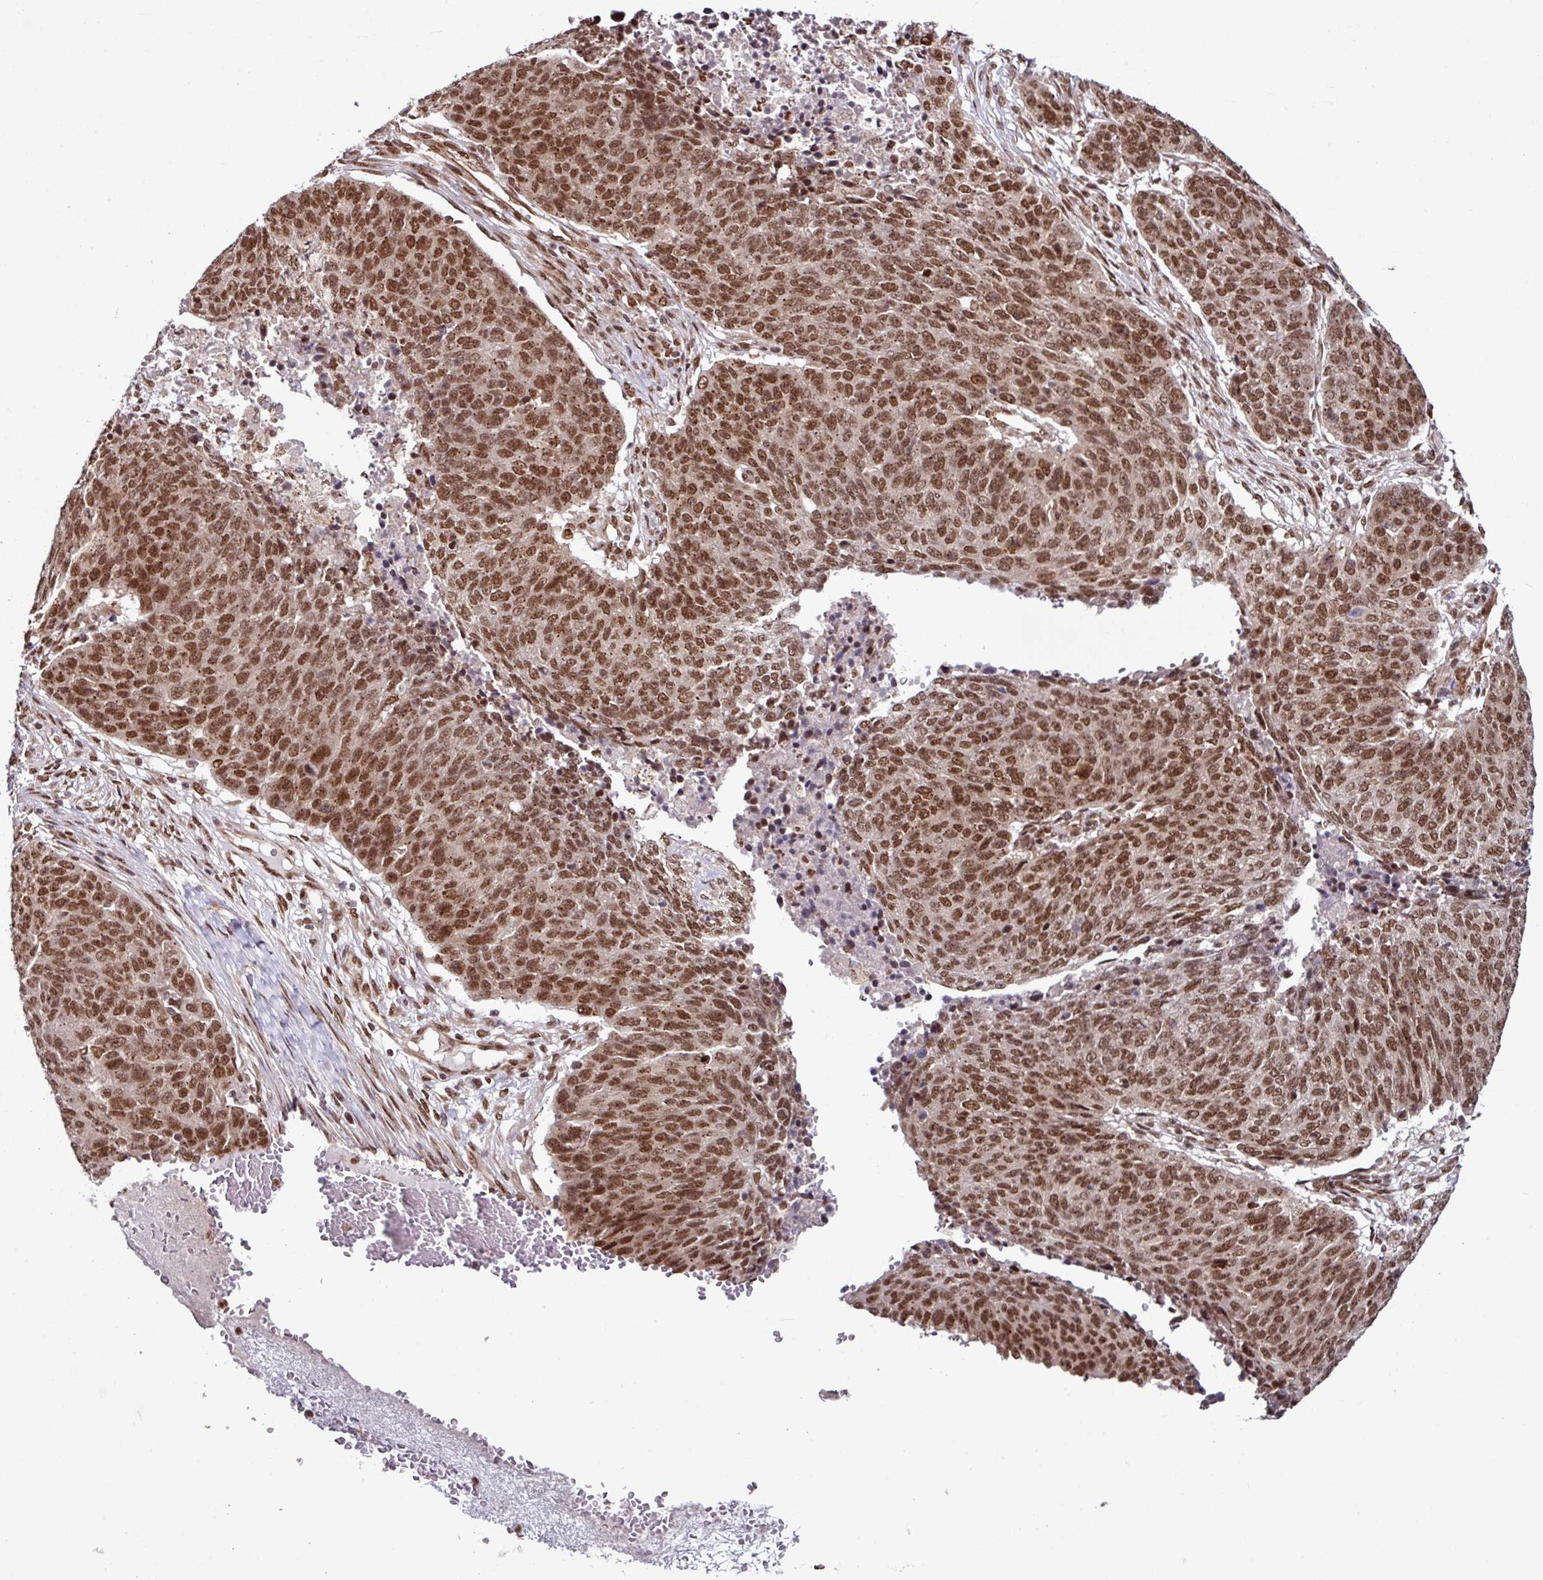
{"staining": {"intensity": "moderate", "quantity": ">75%", "location": "nuclear"}, "tissue": "lung cancer", "cell_type": "Tumor cells", "image_type": "cancer", "snomed": [{"axis": "morphology", "description": "Normal tissue, NOS"}, {"axis": "morphology", "description": "Squamous cell carcinoma, NOS"}, {"axis": "topography", "description": "Lymph node"}, {"axis": "topography", "description": "Lung"}], "caption": "IHC (DAB (3,3'-diaminobenzidine)) staining of human lung cancer (squamous cell carcinoma) exhibits moderate nuclear protein staining in approximately >75% of tumor cells.", "gene": "MORF4L2", "patient": {"sex": "male", "age": 66}}